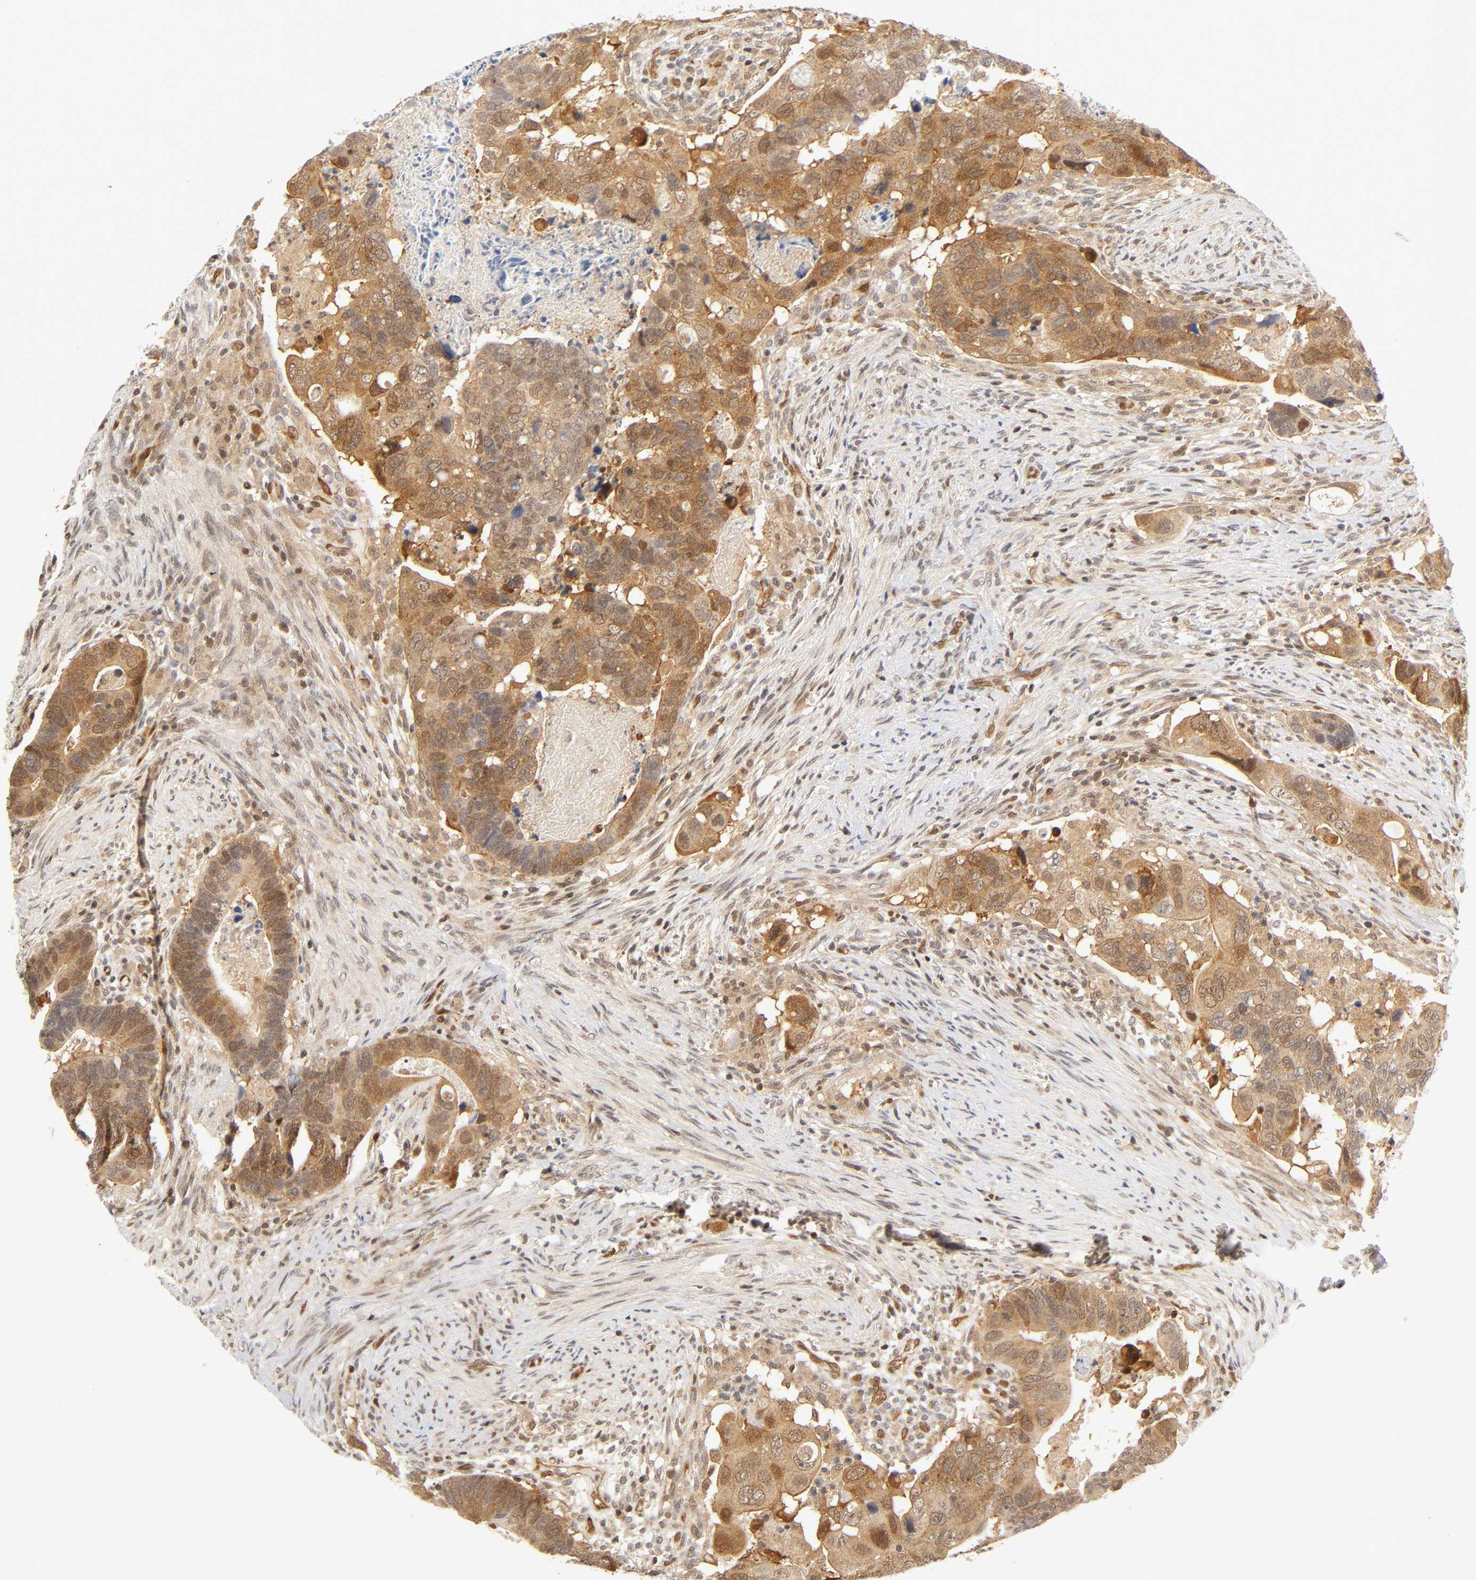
{"staining": {"intensity": "moderate", "quantity": ">75%", "location": "cytoplasmic/membranous,nuclear"}, "tissue": "colorectal cancer", "cell_type": "Tumor cells", "image_type": "cancer", "snomed": [{"axis": "morphology", "description": "Adenocarcinoma, NOS"}, {"axis": "topography", "description": "Rectum"}], "caption": "Protein positivity by immunohistochemistry (IHC) demonstrates moderate cytoplasmic/membranous and nuclear positivity in about >75% of tumor cells in colorectal cancer.", "gene": "CDC37", "patient": {"sex": "male", "age": 53}}